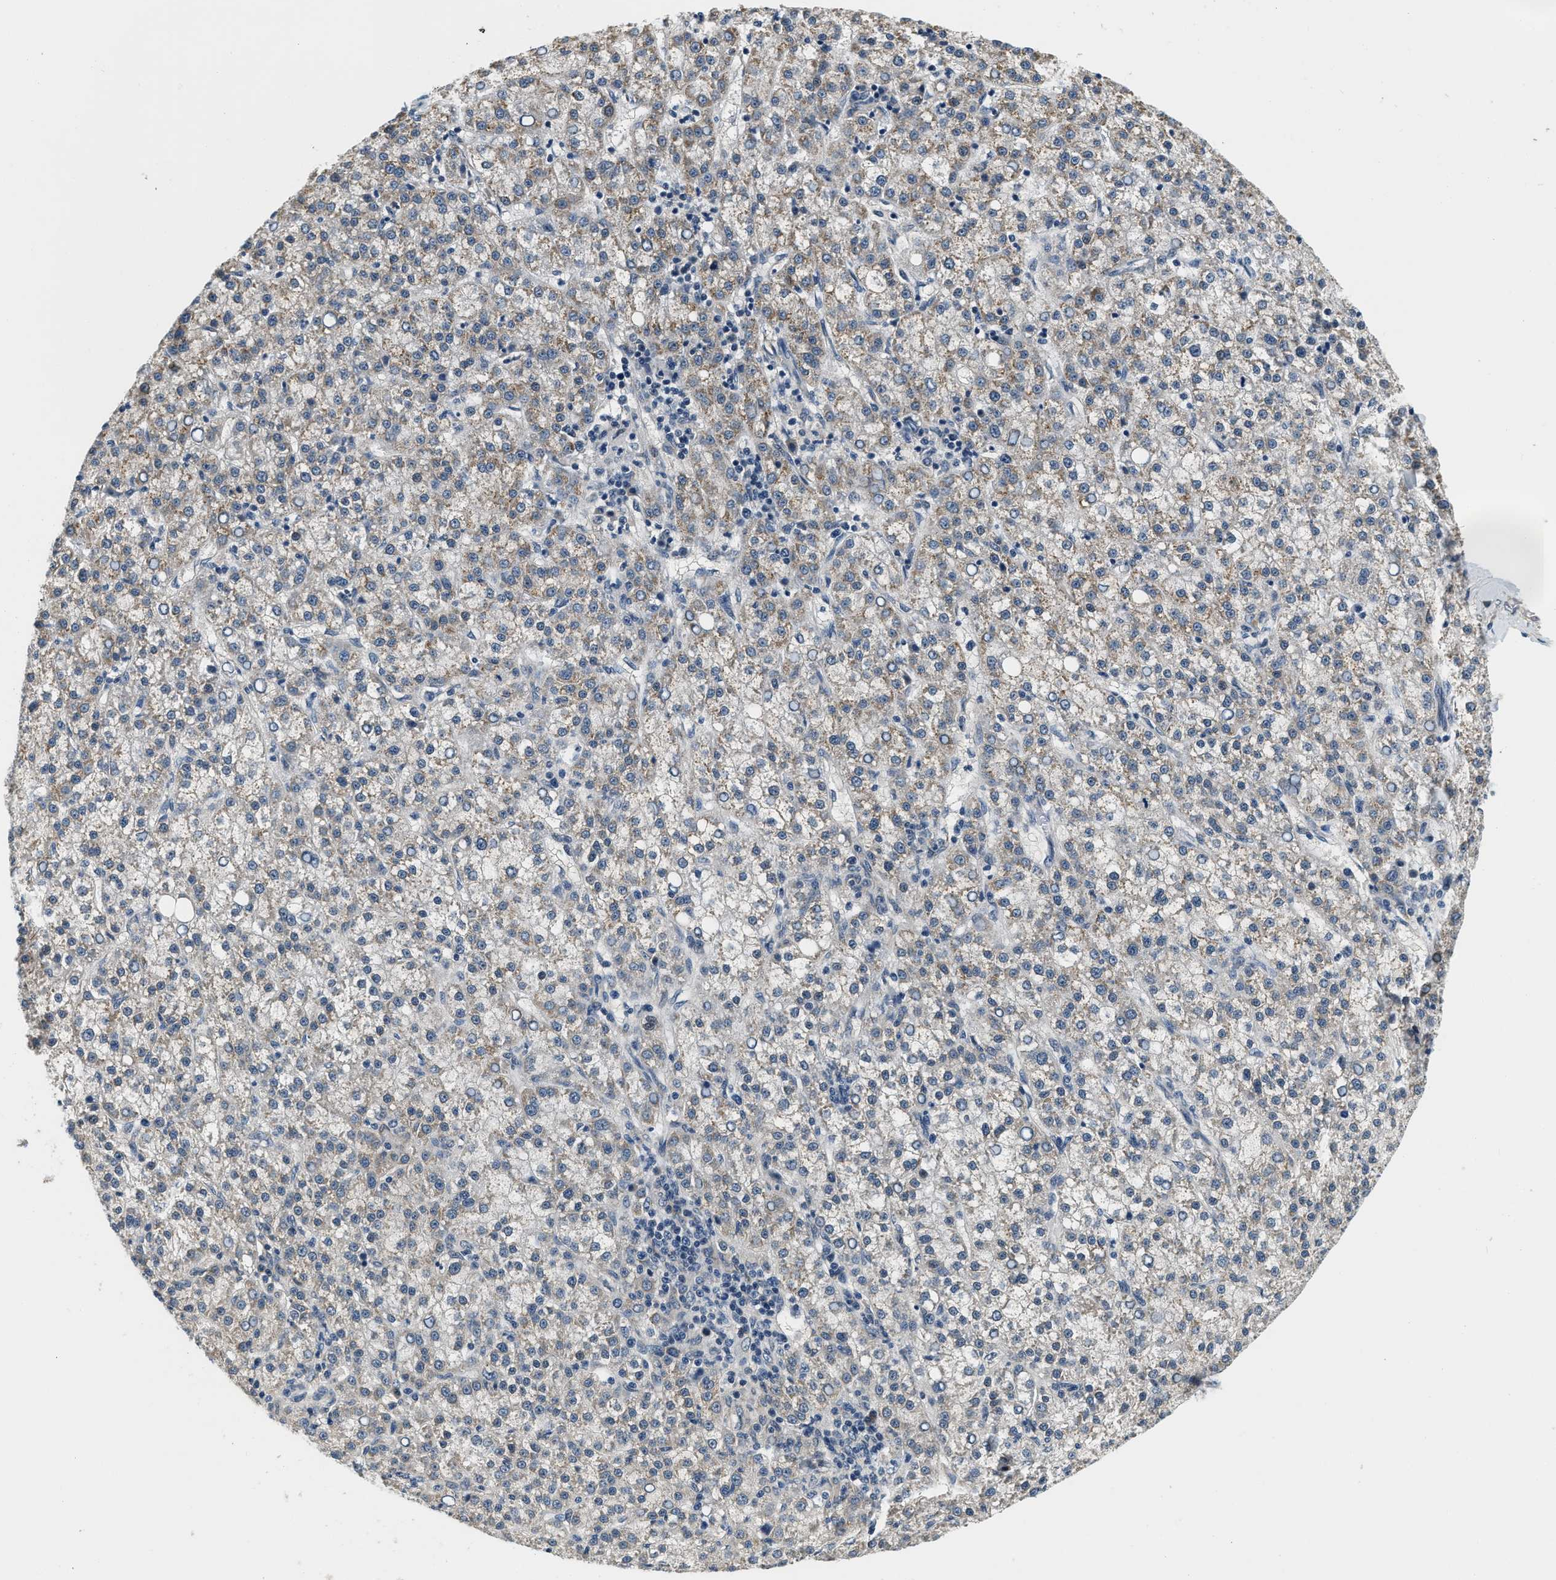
{"staining": {"intensity": "weak", "quantity": "25%-75%", "location": "cytoplasmic/membranous"}, "tissue": "liver cancer", "cell_type": "Tumor cells", "image_type": "cancer", "snomed": [{"axis": "morphology", "description": "Carcinoma, Hepatocellular, NOS"}, {"axis": "topography", "description": "Liver"}], "caption": "The immunohistochemical stain labels weak cytoplasmic/membranous positivity in tumor cells of hepatocellular carcinoma (liver) tissue.", "gene": "YAE1", "patient": {"sex": "female", "age": 58}}